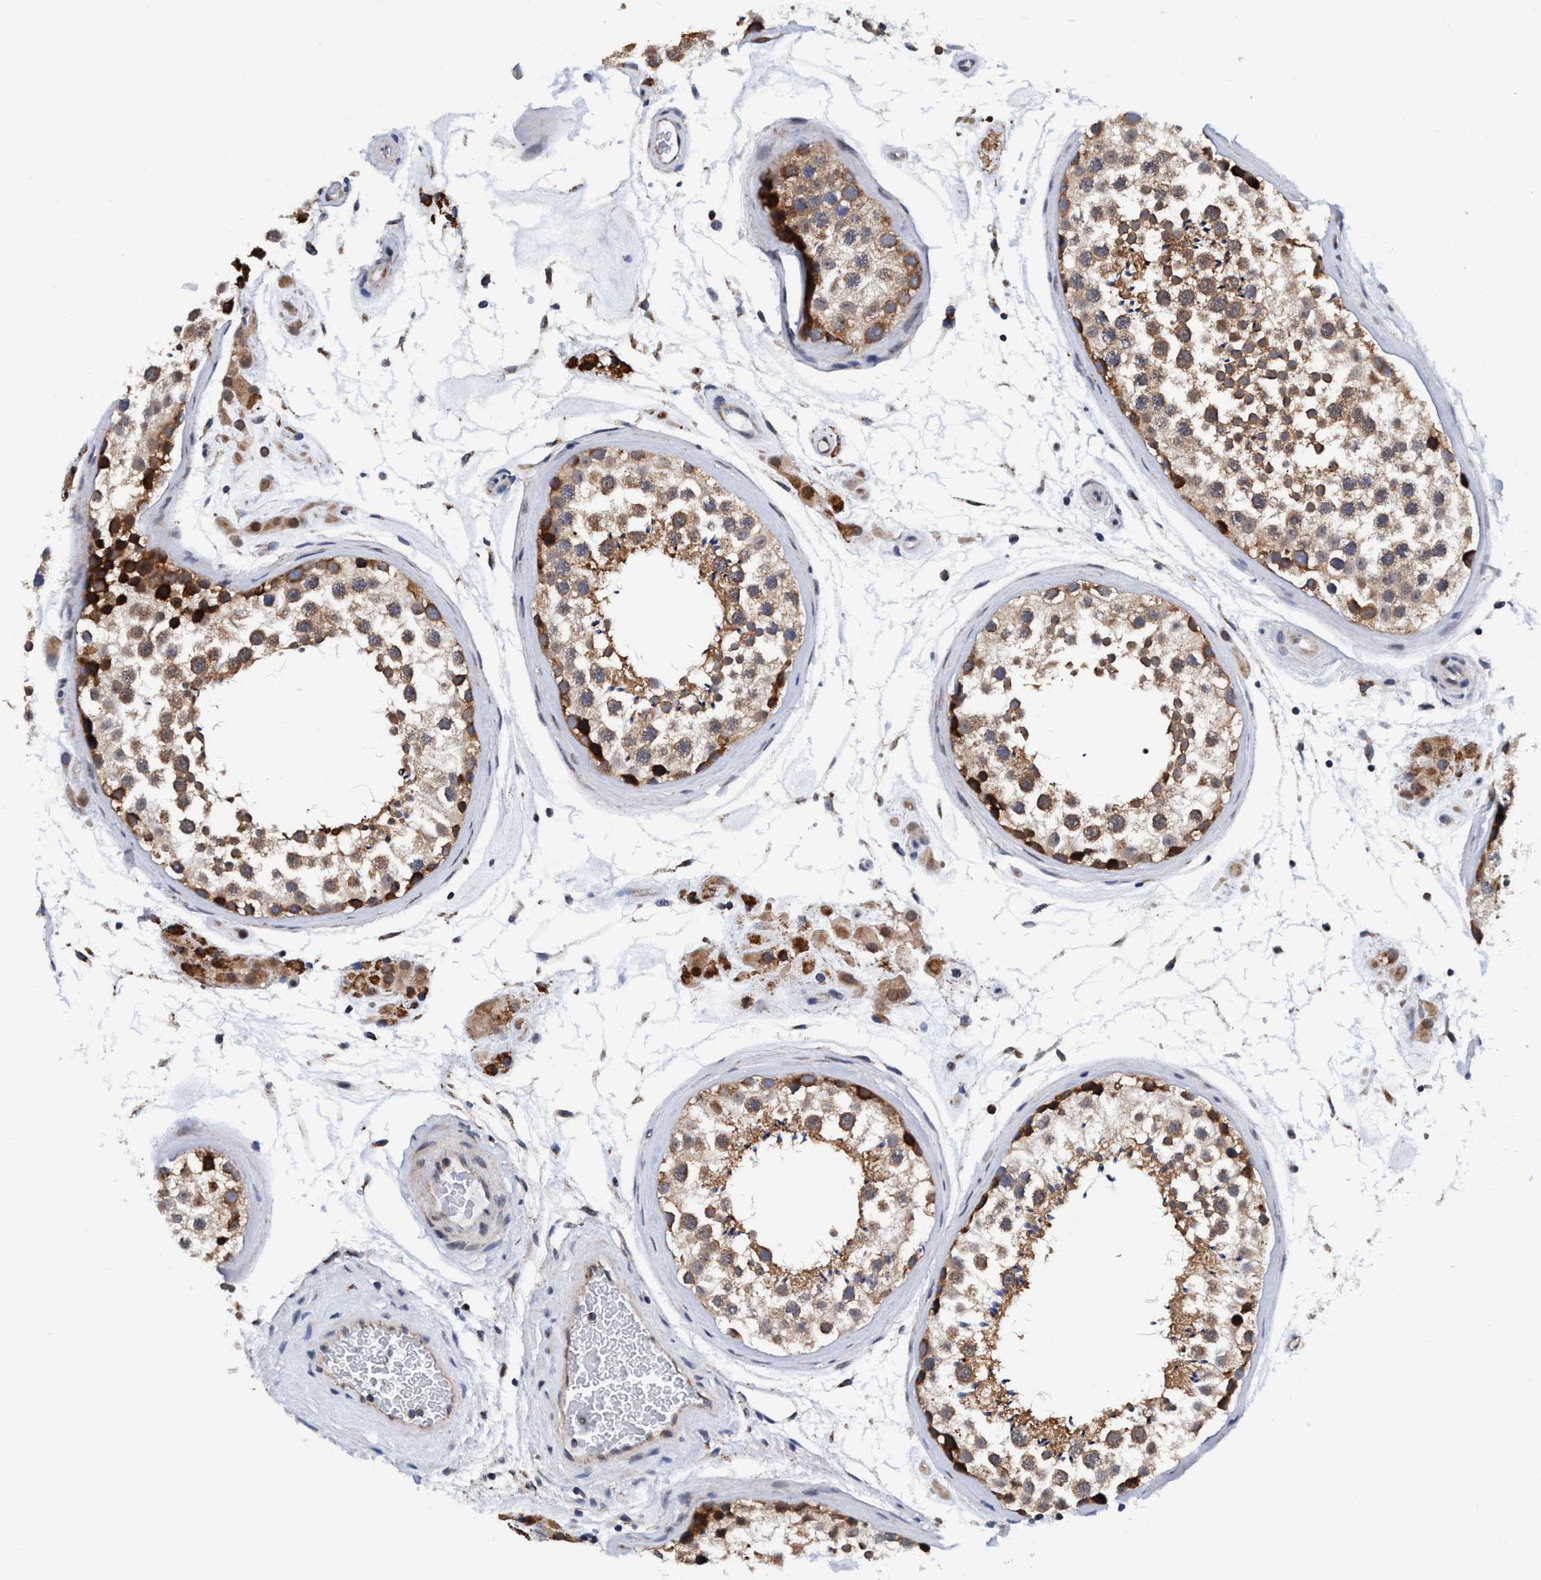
{"staining": {"intensity": "moderate", "quantity": ">75%", "location": "cytoplasmic/membranous"}, "tissue": "testis", "cell_type": "Cells in seminiferous ducts", "image_type": "normal", "snomed": [{"axis": "morphology", "description": "Normal tissue, NOS"}, {"axis": "topography", "description": "Testis"}], "caption": "Immunohistochemistry (IHC) photomicrograph of normal human testis stained for a protein (brown), which exhibits medium levels of moderate cytoplasmic/membranous positivity in approximately >75% of cells in seminiferous ducts.", "gene": "AGAP2", "patient": {"sex": "male", "age": 46}}